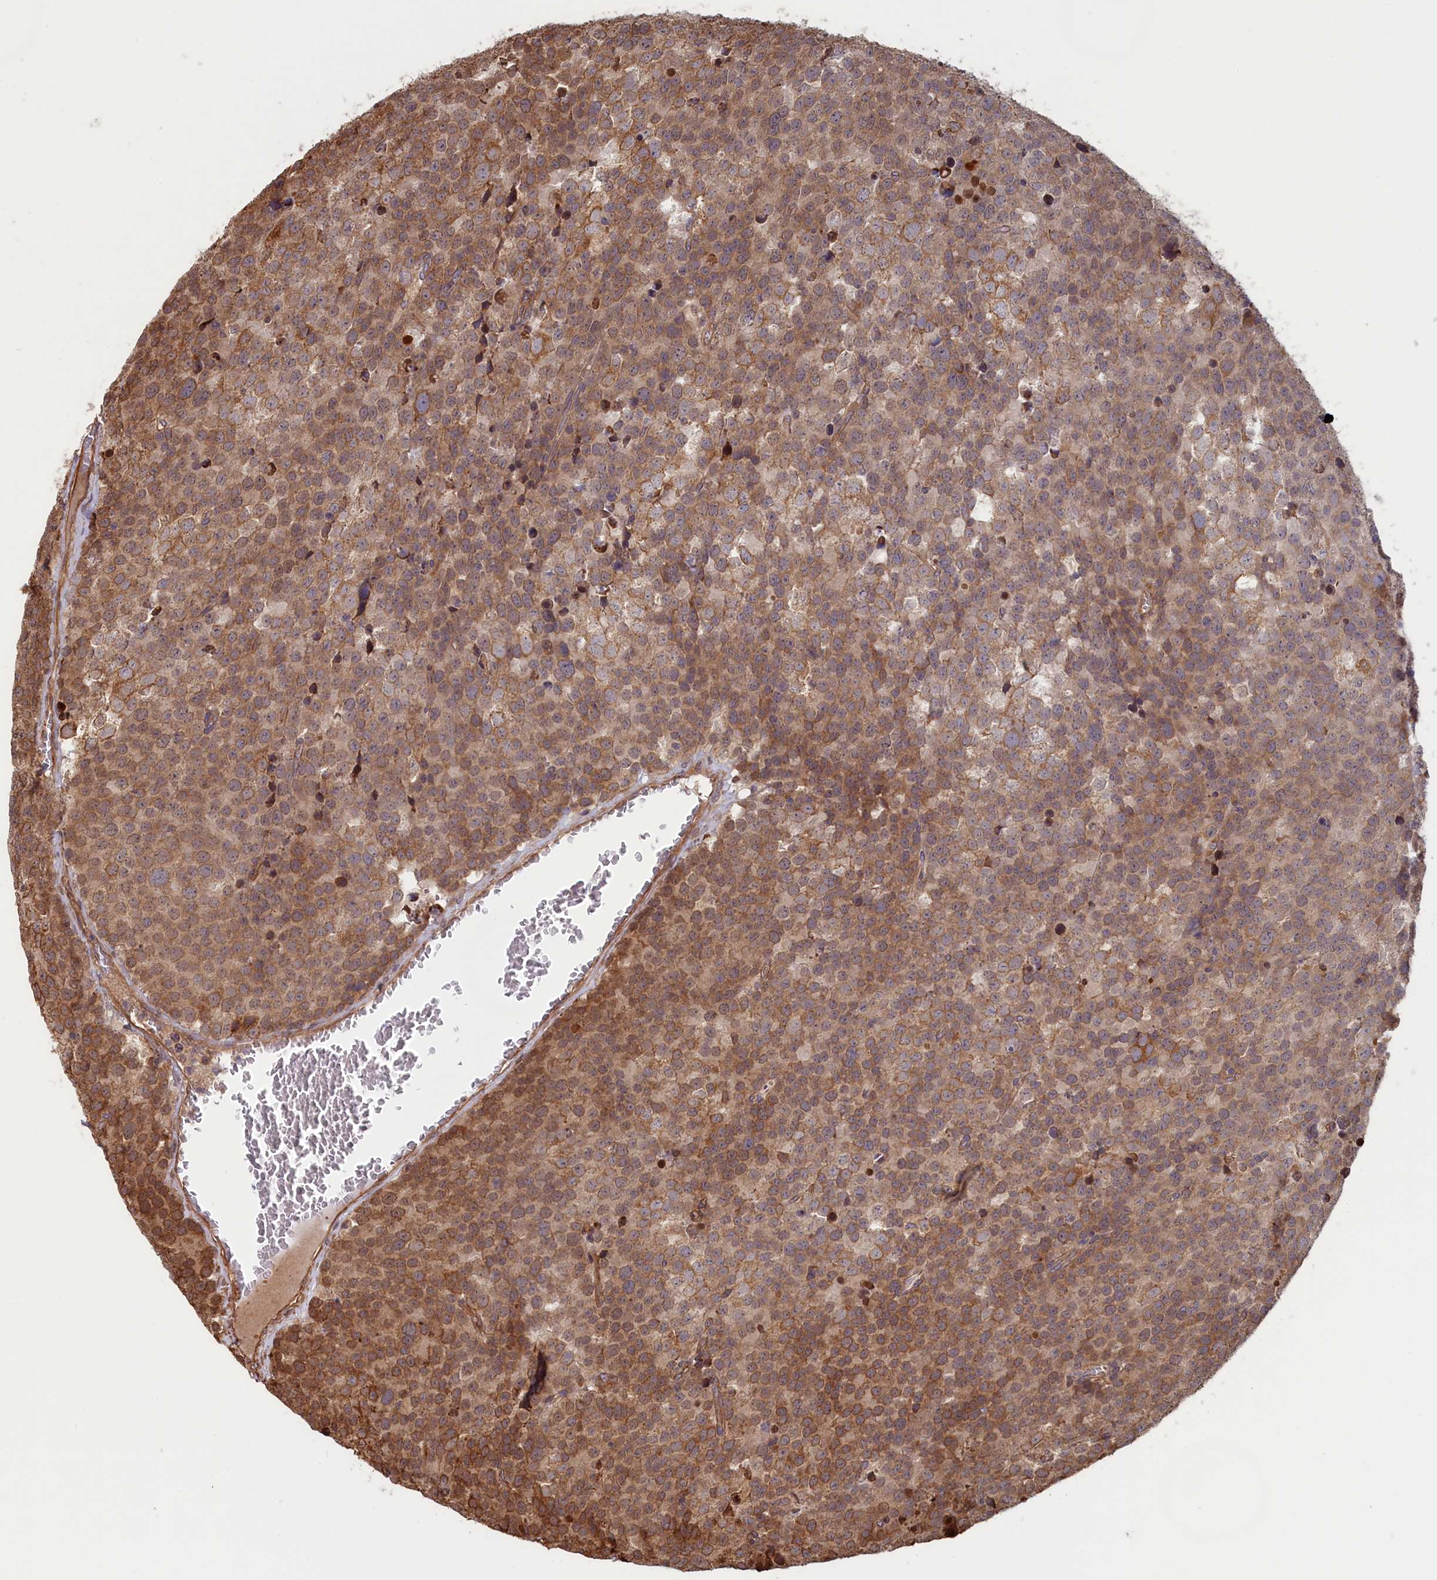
{"staining": {"intensity": "moderate", "quantity": ">75%", "location": "cytoplasmic/membranous"}, "tissue": "testis cancer", "cell_type": "Tumor cells", "image_type": "cancer", "snomed": [{"axis": "morphology", "description": "Seminoma, NOS"}, {"axis": "topography", "description": "Testis"}], "caption": "Protein expression by IHC exhibits moderate cytoplasmic/membranous positivity in about >75% of tumor cells in testis seminoma. The staining was performed using DAB to visualize the protein expression in brown, while the nuclei were stained in blue with hematoxylin (Magnification: 20x).", "gene": "RILPL1", "patient": {"sex": "male", "age": 71}}